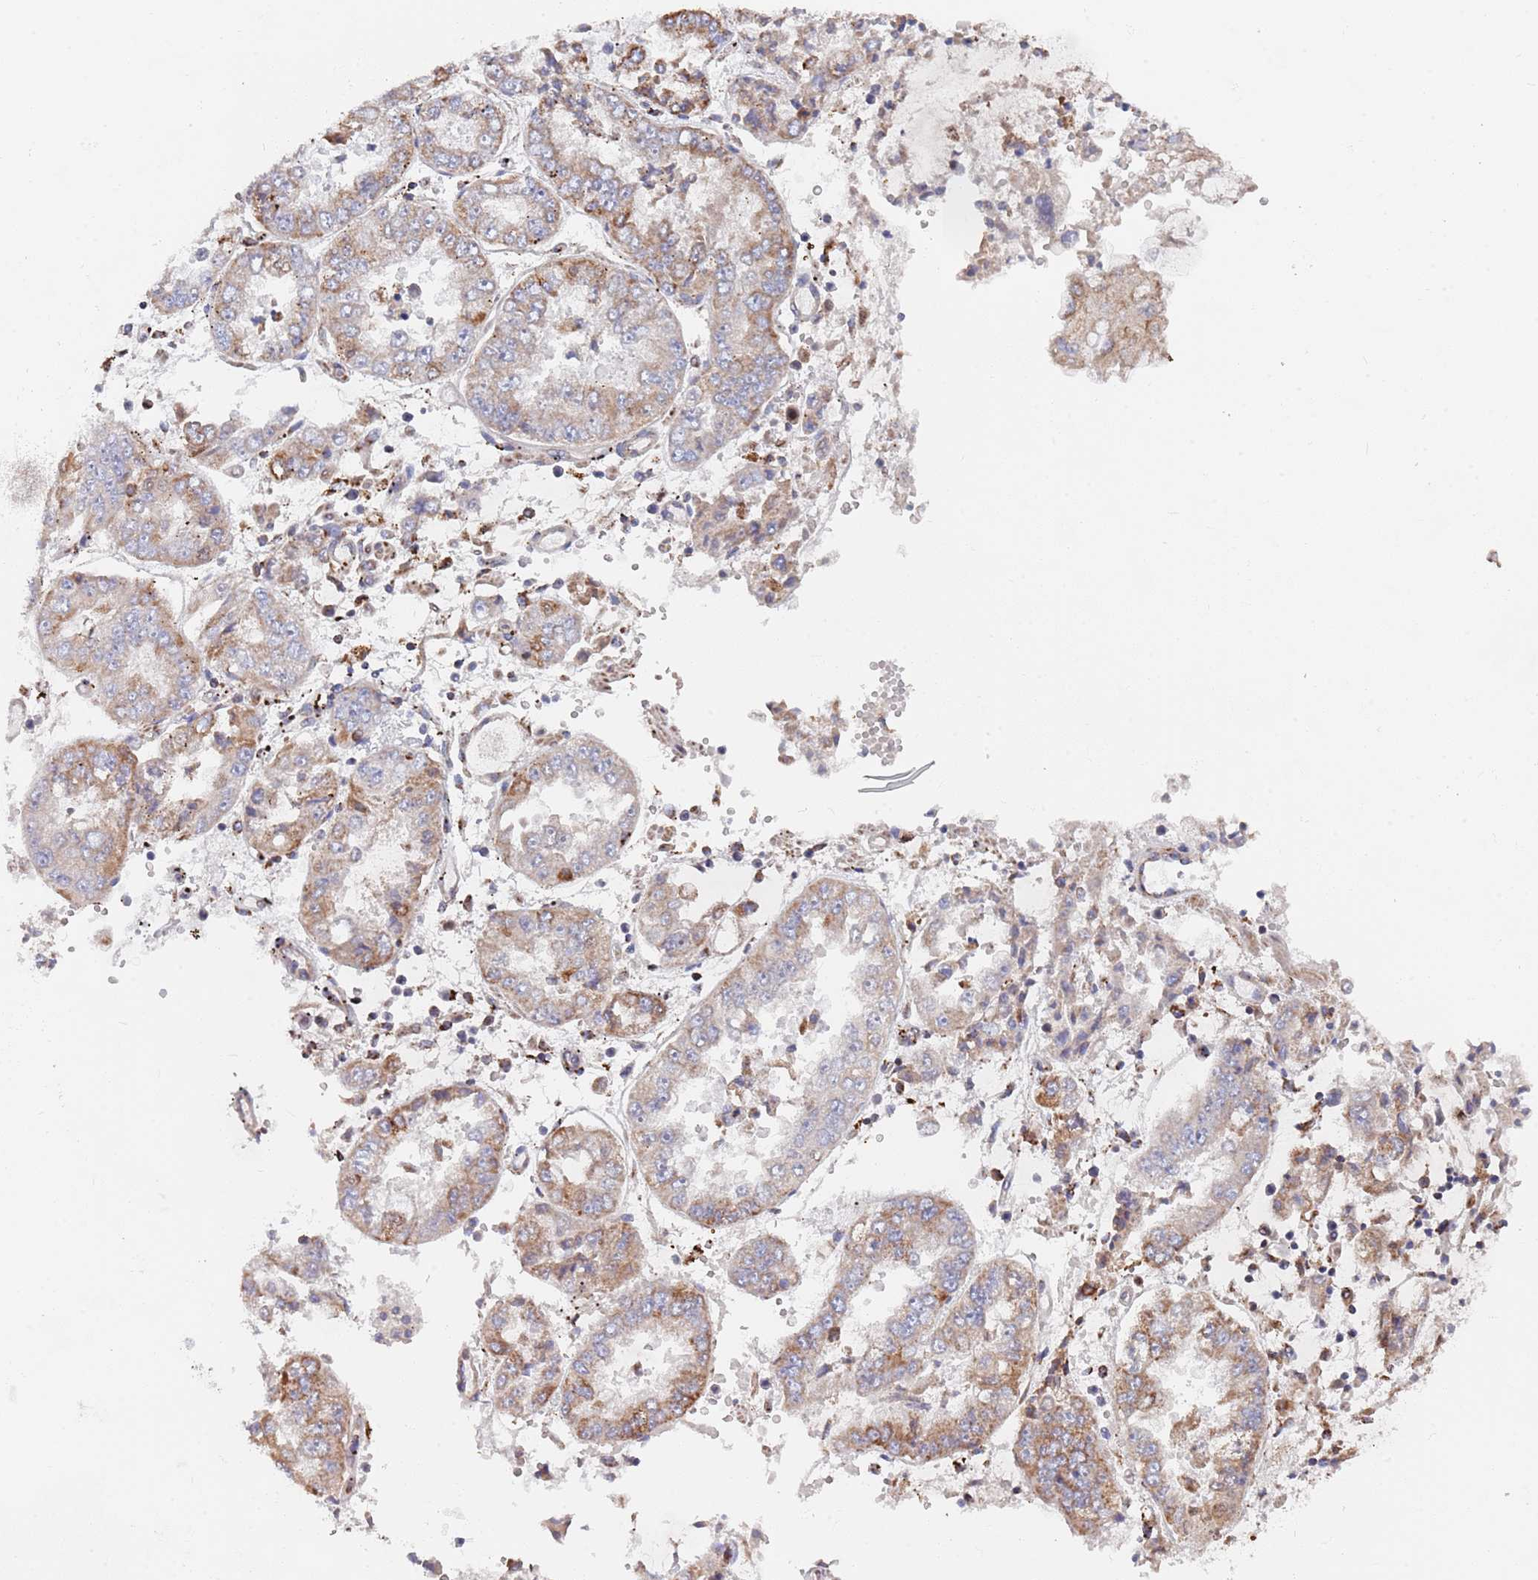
{"staining": {"intensity": "moderate", "quantity": "25%-75%", "location": "cytoplasmic/membranous"}, "tissue": "stomach cancer", "cell_type": "Tumor cells", "image_type": "cancer", "snomed": [{"axis": "morphology", "description": "Adenocarcinoma, NOS"}, {"axis": "topography", "description": "Stomach"}], "caption": "Immunohistochemistry micrograph of neoplastic tissue: human stomach cancer stained using IHC demonstrates medium levels of moderate protein expression localized specifically in the cytoplasmic/membranous of tumor cells, appearing as a cytoplasmic/membranous brown color.", "gene": "PGP", "patient": {"sex": "male", "age": 76}}